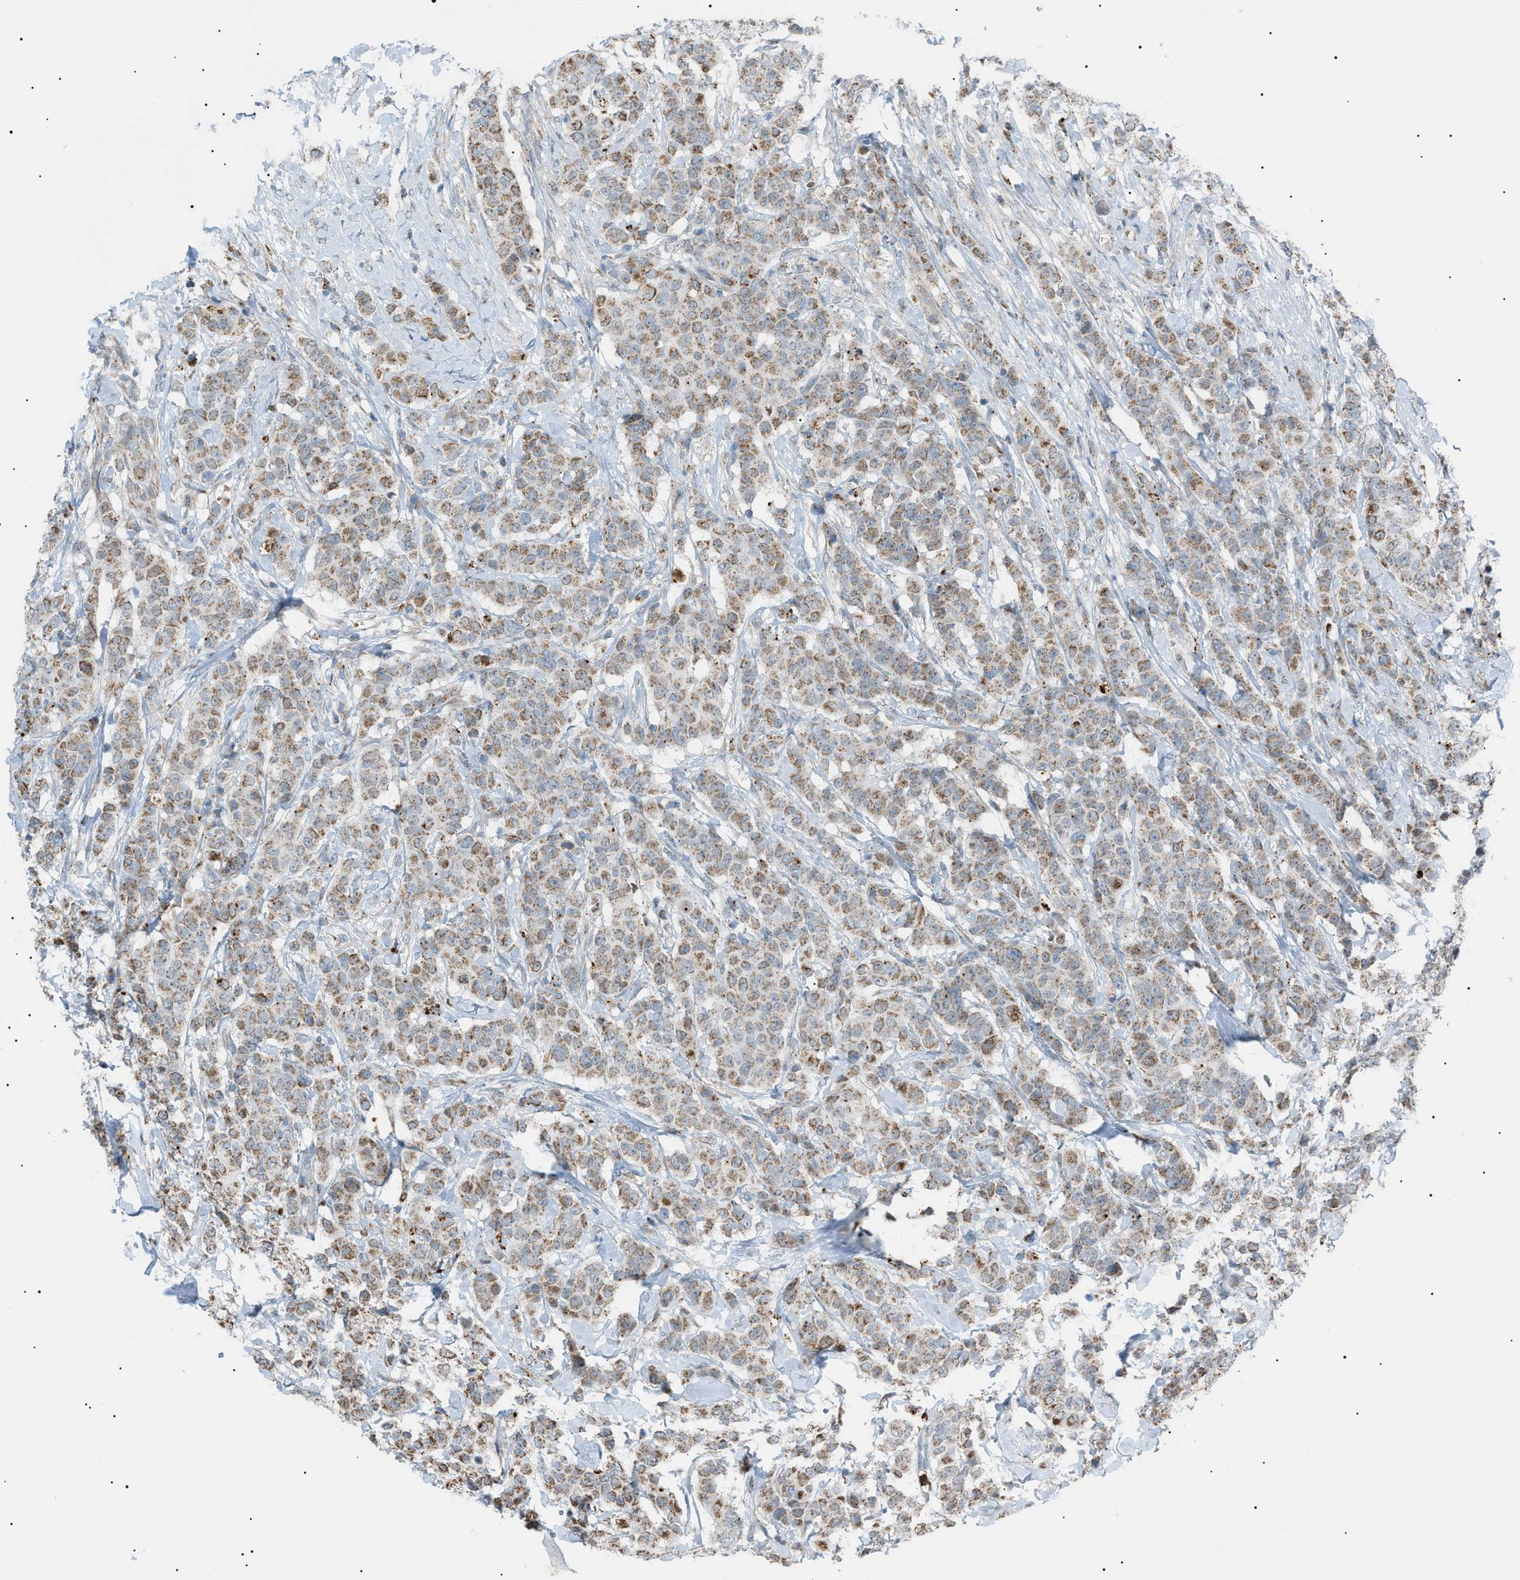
{"staining": {"intensity": "weak", "quantity": ">75%", "location": "cytoplasmic/membranous"}, "tissue": "breast cancer", "cell_type": "Tumor cells", "image_type": "cancer", "snomed": [{"axis": "morphology", "description": "Normal tissue, NOS"}, {"axis": "morphology", "description": "Duct carcinoma"}, {"axis": "topography", "description": "Breast"}], "caption": "Immunohistochemical staining of breast cancer demonstrates weak cytoplasmic/membranous protein staining in about >75% of tumor cells.", "gene": "ZNF516", "patient": {"sex": "female", "age": 40}}